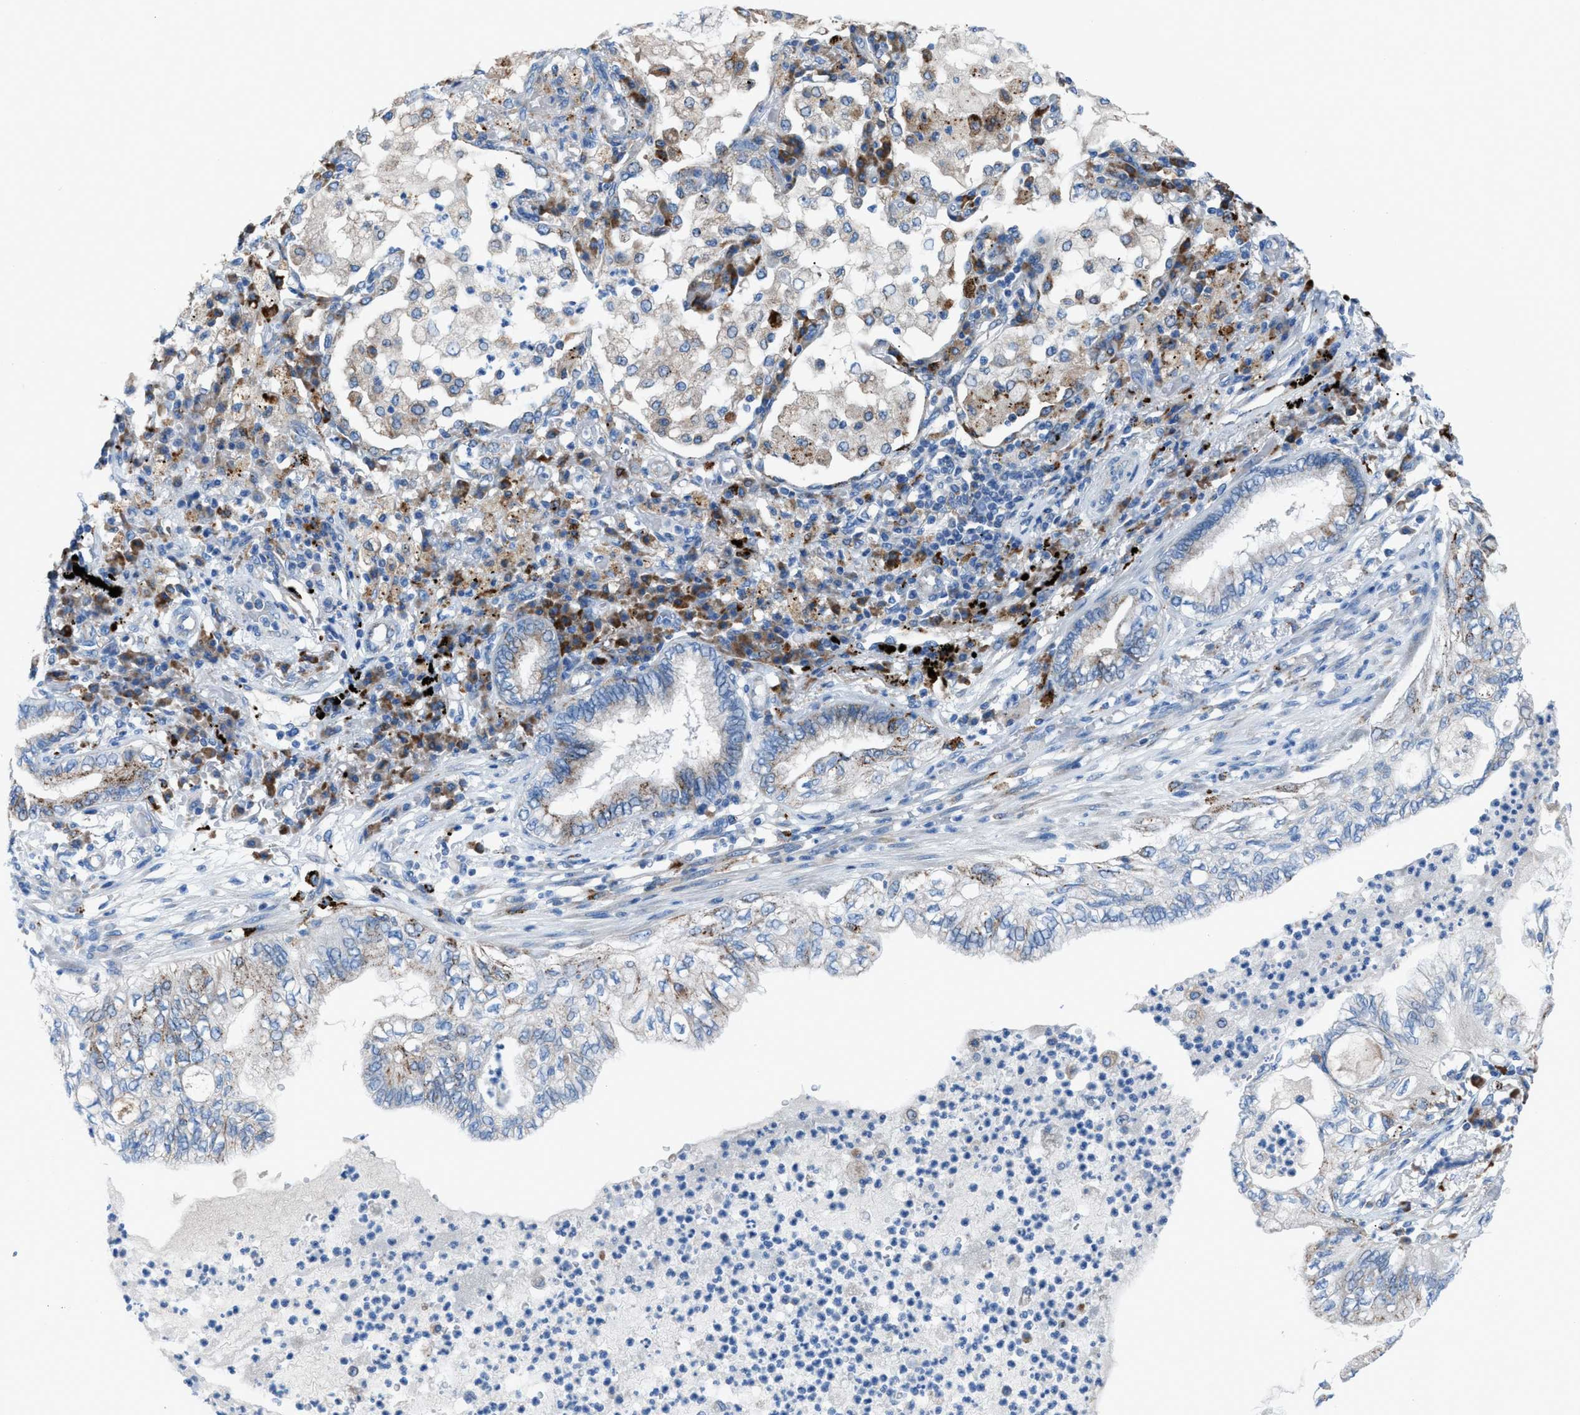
{"staining": {"intensity": "weak", "quantity": "<25%", "location": "cytoplasmic/membranous"}, "tissue": "lung cancer", "cell_type": "Tumor cells", "image_type": "cancer", "snomed": [{"axis": "morphology", "description": "Normal tissue, NOS"}, {"axis": "morphology", "description": "Adenocarcinoma, NOS"}, {"axis": "topography", "description": "Bronchus"}, {"axis": "topography", "description": "Lung"}], "caption": "Immunohistochemical staining of lung cancer demonstrates no significant expression in tumor cells.", "gene": "CD1B", "patient": {"sex": "female", "age": 70}}